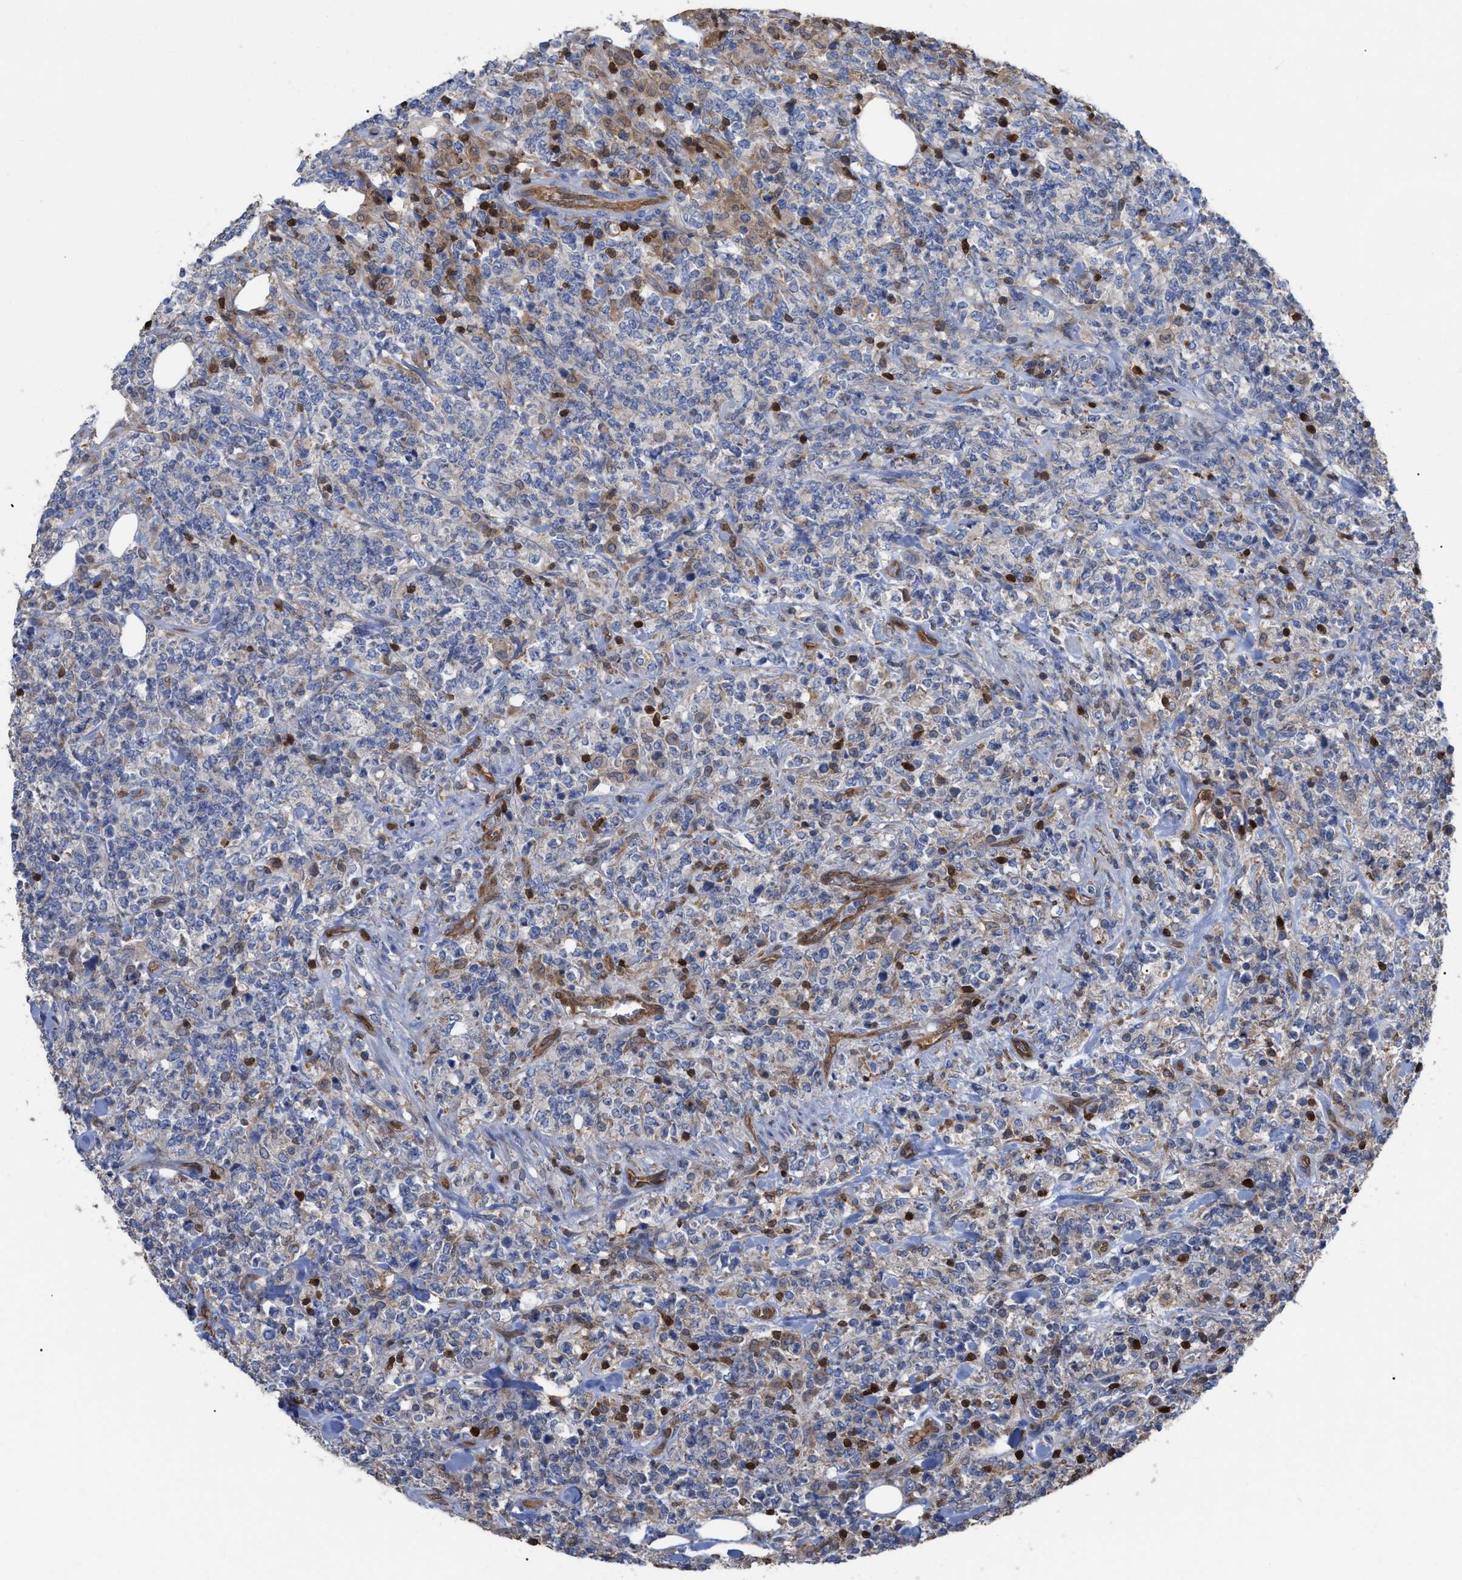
{"staining": {"intensity": "negative", "quantity": "none", "location": "none"}, "tissue": "lymphoma", "cell_type": "Tumor cells", "image_type": "cancer", "snomed": [{"axis": "morphology", "description": "Malignant lymphoma, non-Hodgkin's type, High grade"}, {"axis": "topography", "description": "Soft tissue"}], "caption": "Immunohistochemistry (IHC) micrograph of high-grade malignant lymphoma, non-Hodgkin's type stained for a protein (brown), which displays no staining in tumor cells.", "gene": "GIMAP4", "patient": {"sex": "male", "age": 18}}